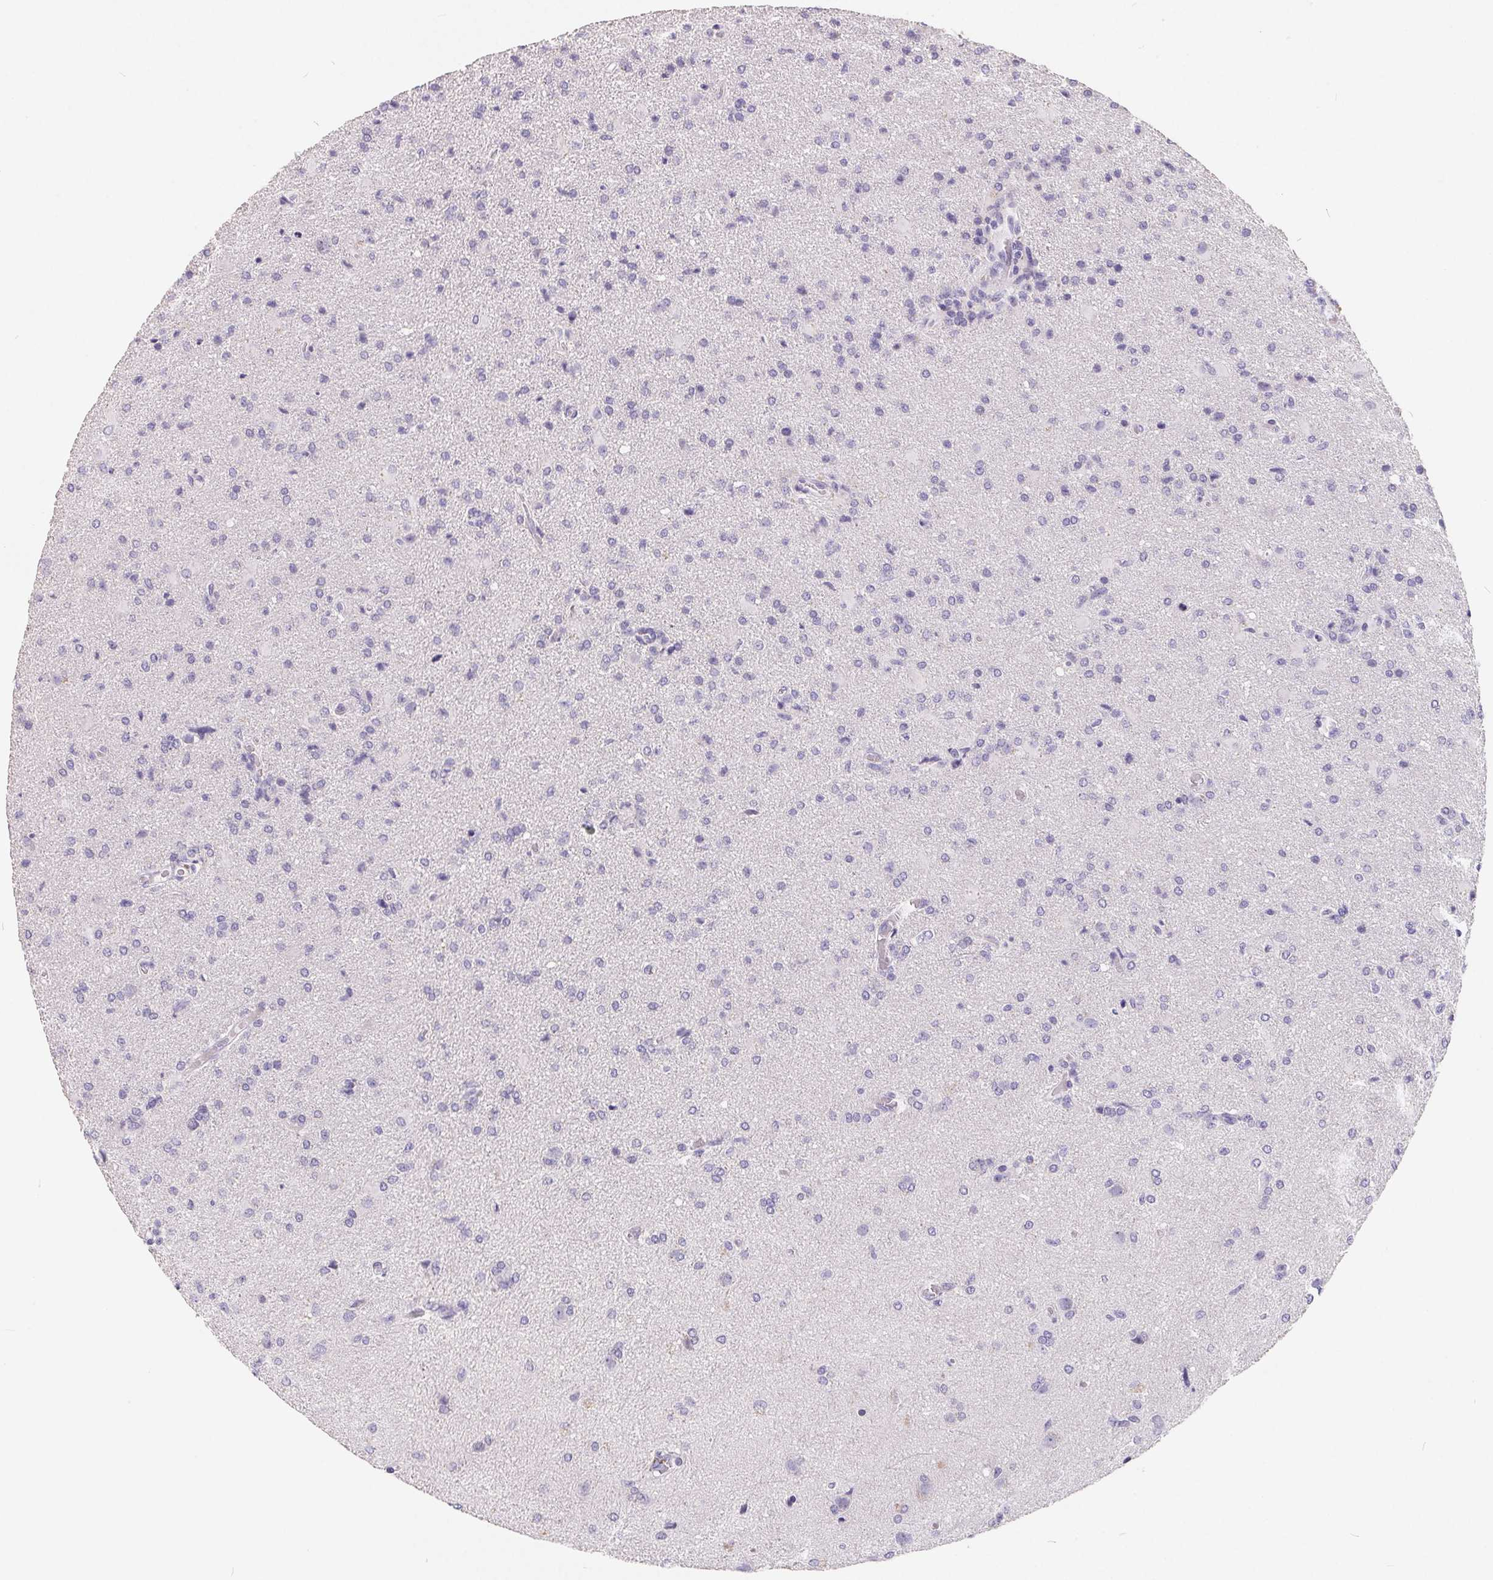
{"staining": {"intensity": "negative", "quantity": "none", "location": "none"}, "tissue": "glioma", "cell_type": "Tumor cells", "image_type": "cancer", "snomed": [{"axis": "morphology", "description": "Glioma, malignant, High grade"}, {"axis": "topography", "description": "Brain"}], "caption": "Histopathology image shows no significant protein expression in tumor cells of malignant glioma (high-grade).", "gene": "FDX1", "patient": {"sex": "male", "age": 68}}